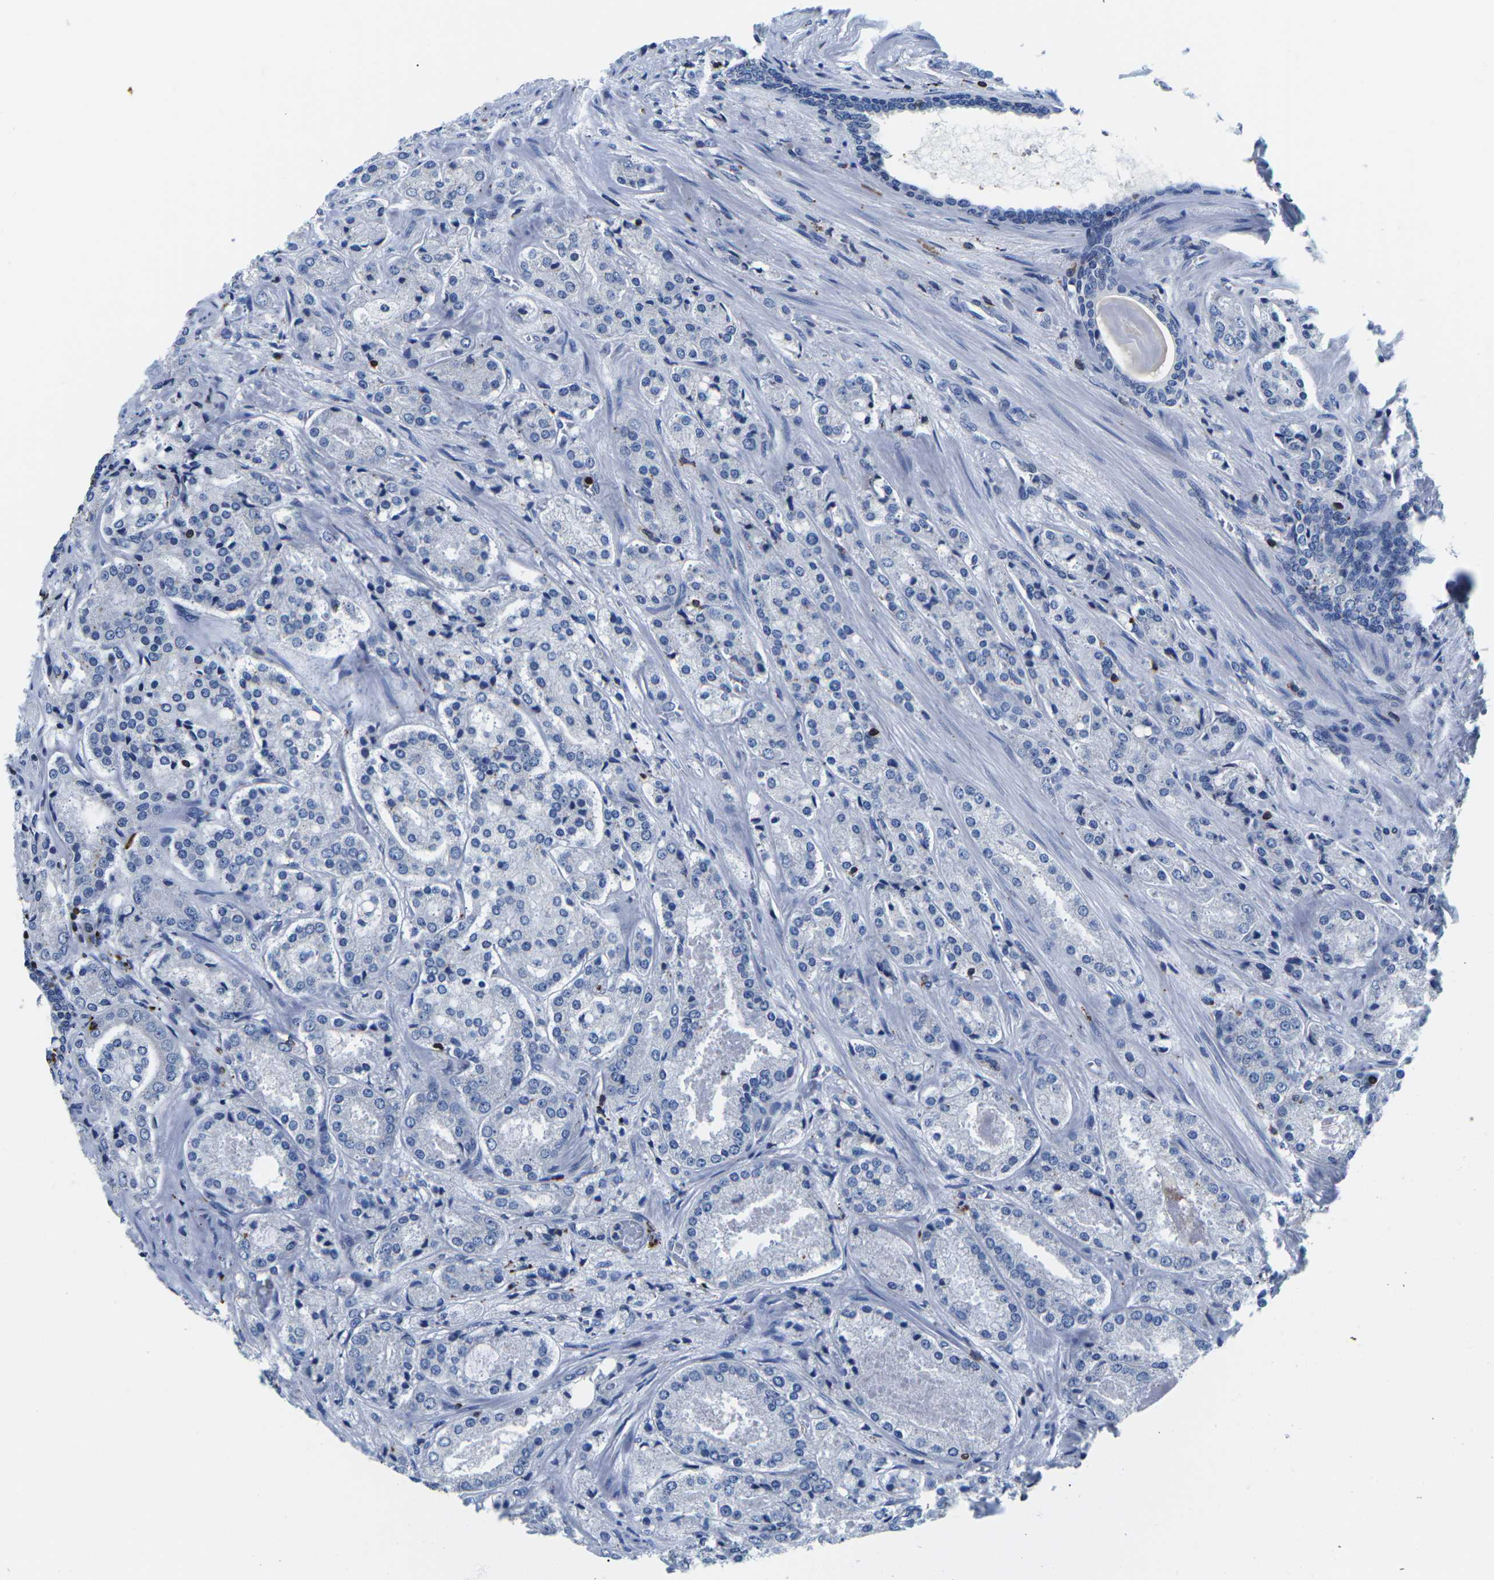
{"staining": {"intensity": "negative", "quantity": "none", "location": "none"}, "tissue": "prostate cancer", "cell_type": "Tumor cells", "image_type": "cancer", "snomed": [{"axis": "morphology", "description": "Adenocarcinoma, High grade"}, {"axis": "topography", "description": "Prostate"}], "caption": "An image of human prostate cancer (high-grade adenocarcinoma) is negative for staining in tumor cells.", "gene": "CTSW", "patient": {"sex": "male", "age": 65}}